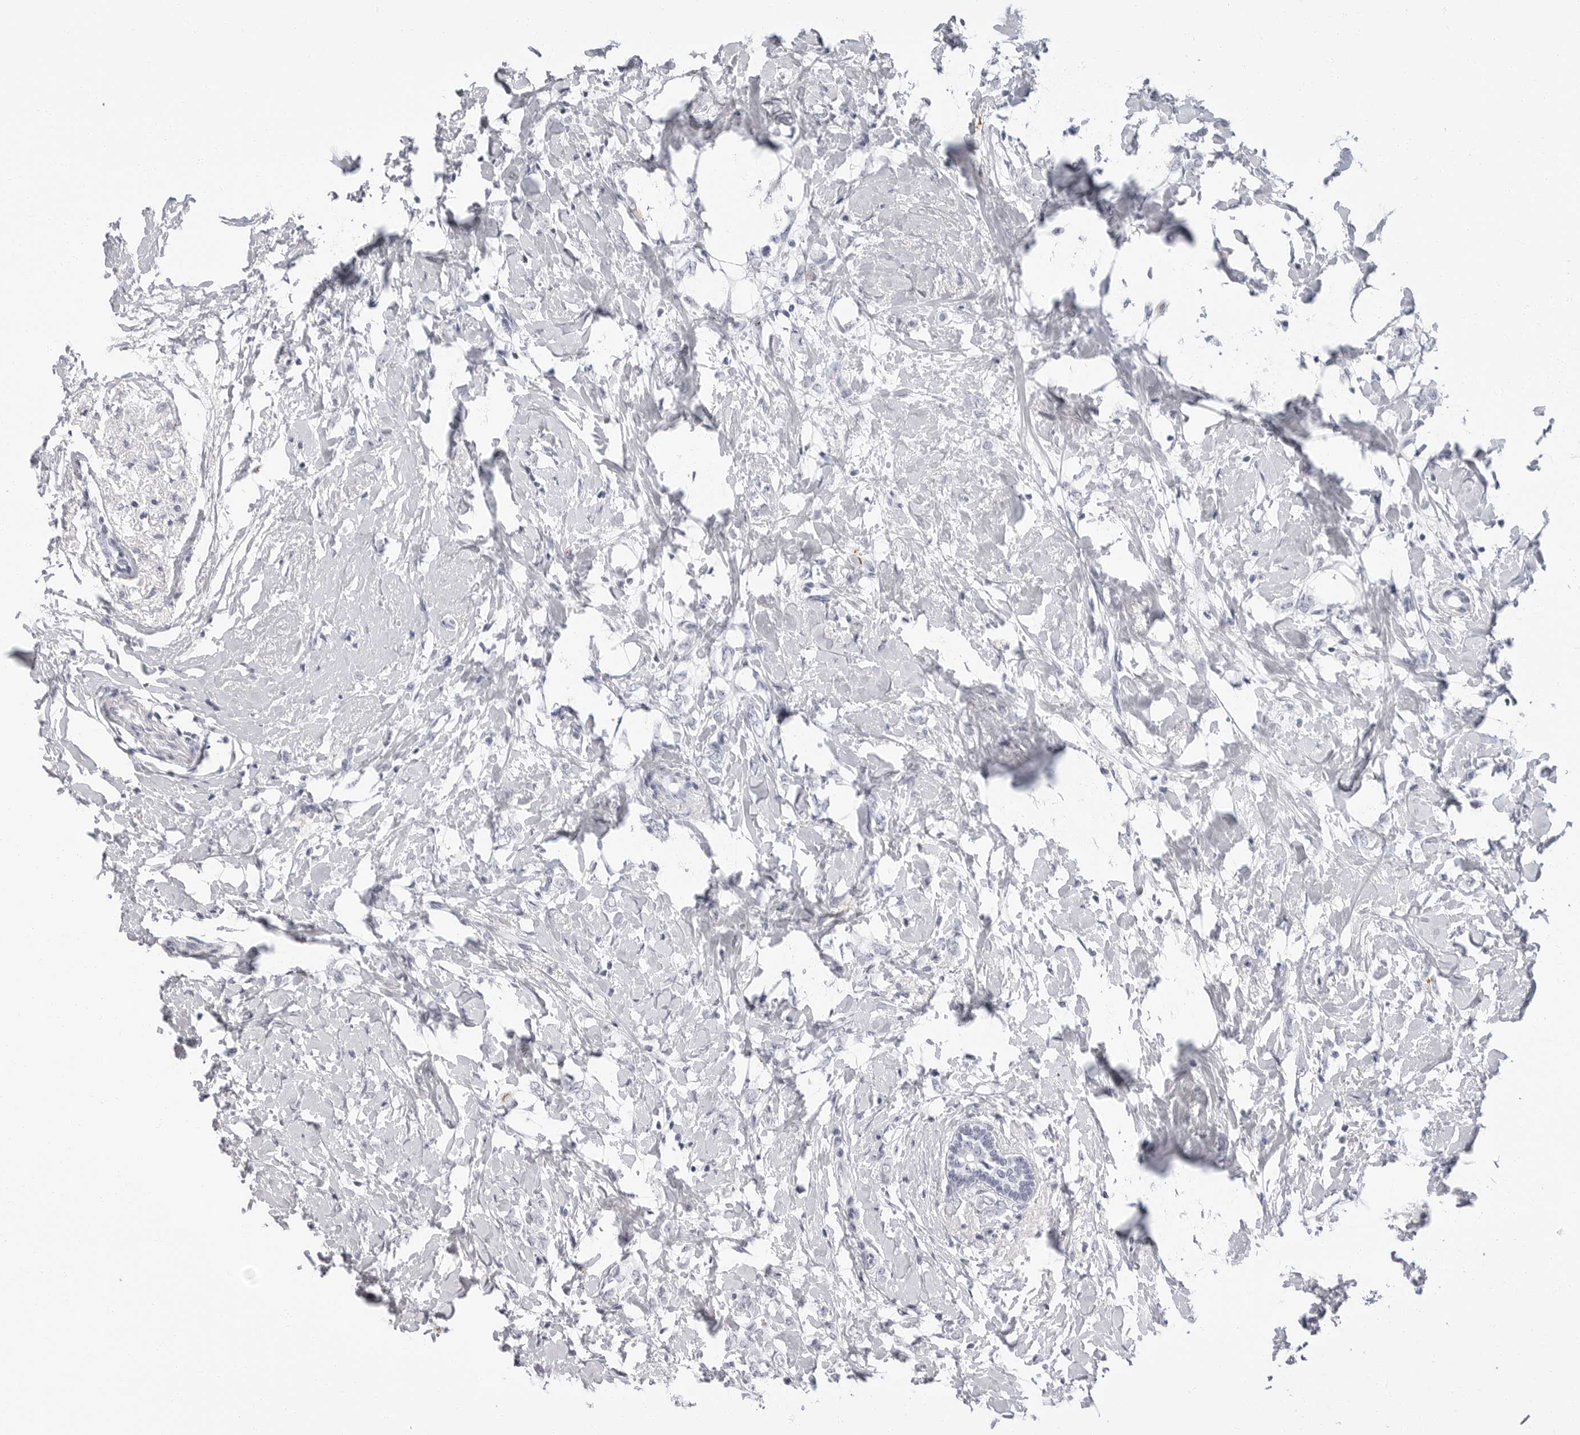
{"staining": {"intensity": "negative", "quantity": "none", "location": "none"}, "tissue": "breast cancer", "cell_type": "Tumor cells", "image_type": "cancer", "snomed": [{"axis": "morphology", "description": "Normal tissue, NOS"}, {"axis": "morphology", "description": "Lobular carcinoma"}, {"axis": "topography", "description": "Breast"}], "caption": "An immunohistochemistry micrograph of breast cancer (lobular carcinoma) is shown. There is no staining in tumor cells of breast cancer (lobular carcinoma).", "gene": "ERICH3", "patient": {"sex": "female", "age": 47}}